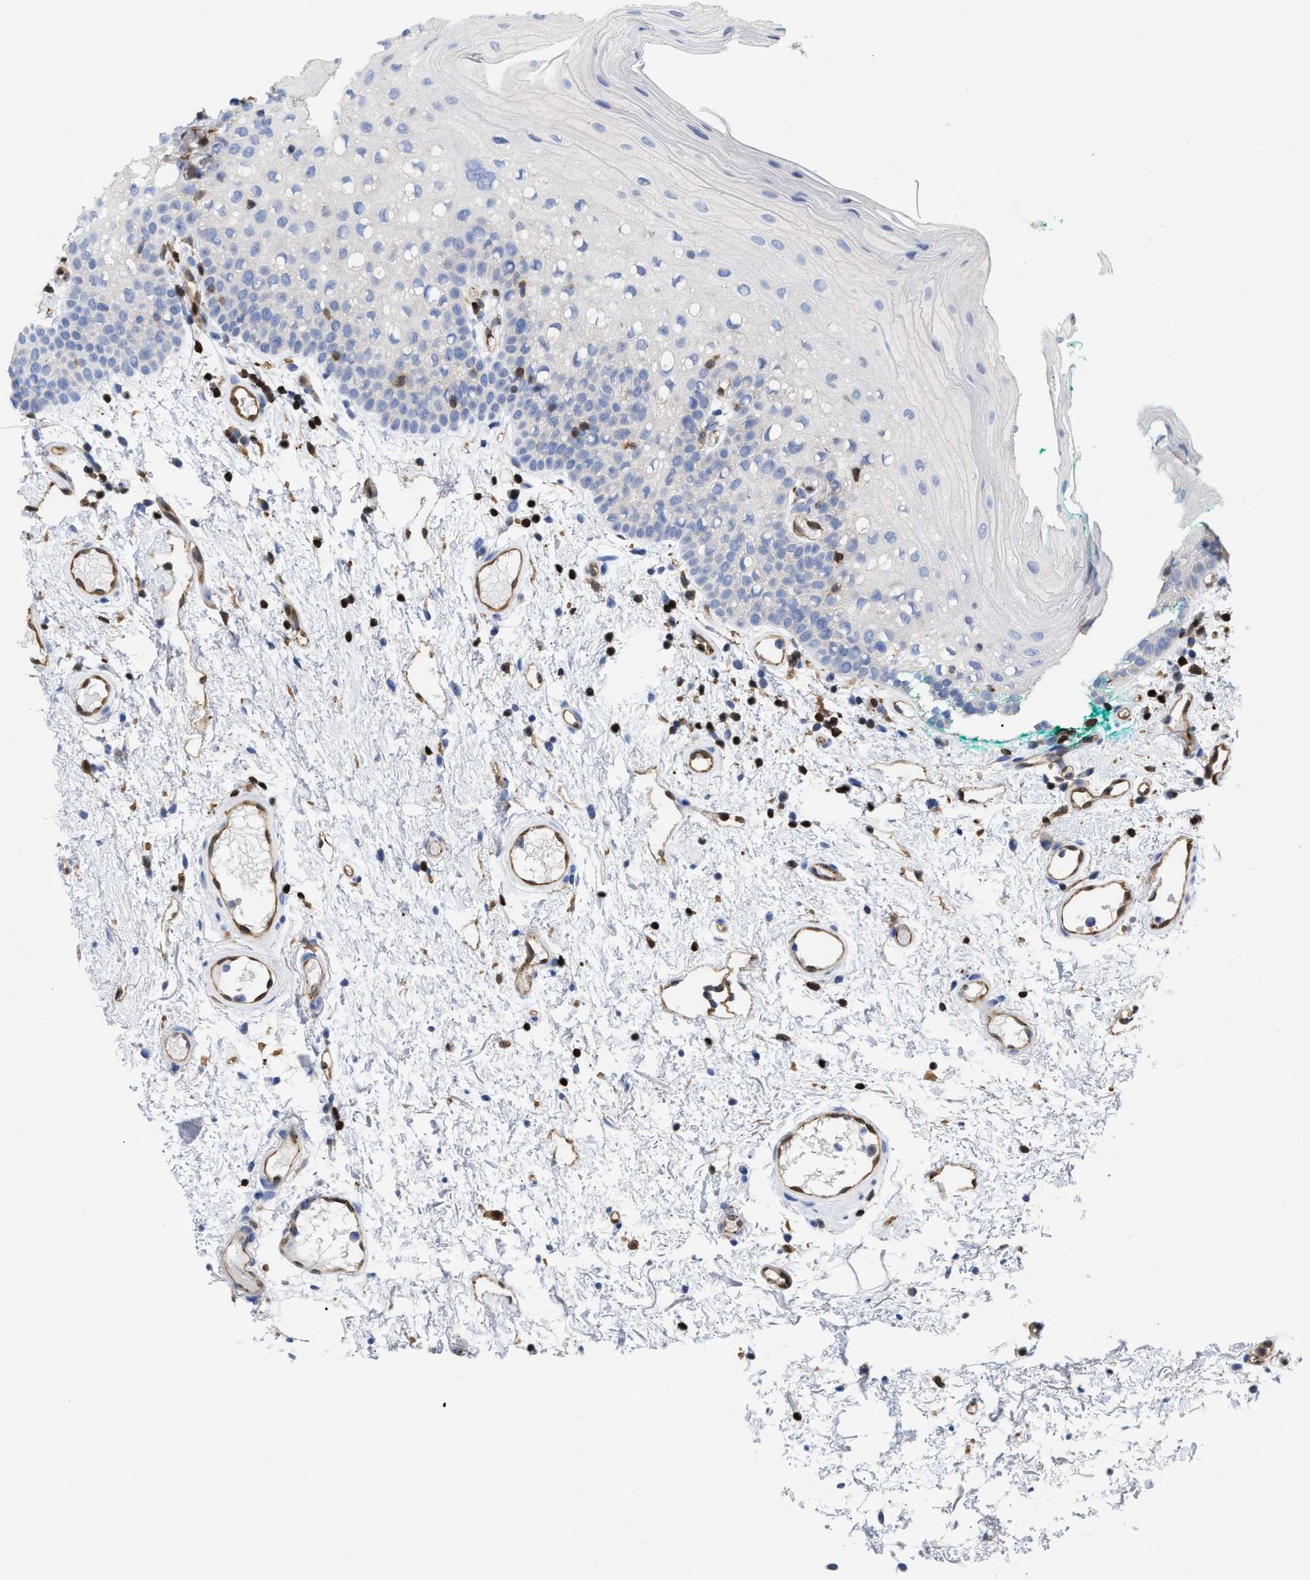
{"staining": {"intensity": "negative", "quantity": "none", "location": "none"}, "tissue": "oral mucosa", "cell_type": "Squamous epithelial cells", "image_type": "normal", "snomed": [{"axis": "morphology", "description": "Normal tissue, NOS"}, {"axis": "morphology", "description": "Squamous cell carcinoma, NOS"}, {"axis": "topography", "description": "Oral tissue"}, {"axis": "topography", "description": "Salivary gland"}, {"axis": "topography", "description": "Head-Neck"}], "caption": "Immunohistochemistry (IHC) micrograph of unremarkable oral mucosa stained for a protein (brown), which exhibits no staining in squamous epithelial cells. (DAB (3,3'-diaminobenzidine) immunohistochemistry visualized using brightfield microscopy, high magnification).", "gene": "GIMAP4", "patient": {"sex": "female", "age": 62}}